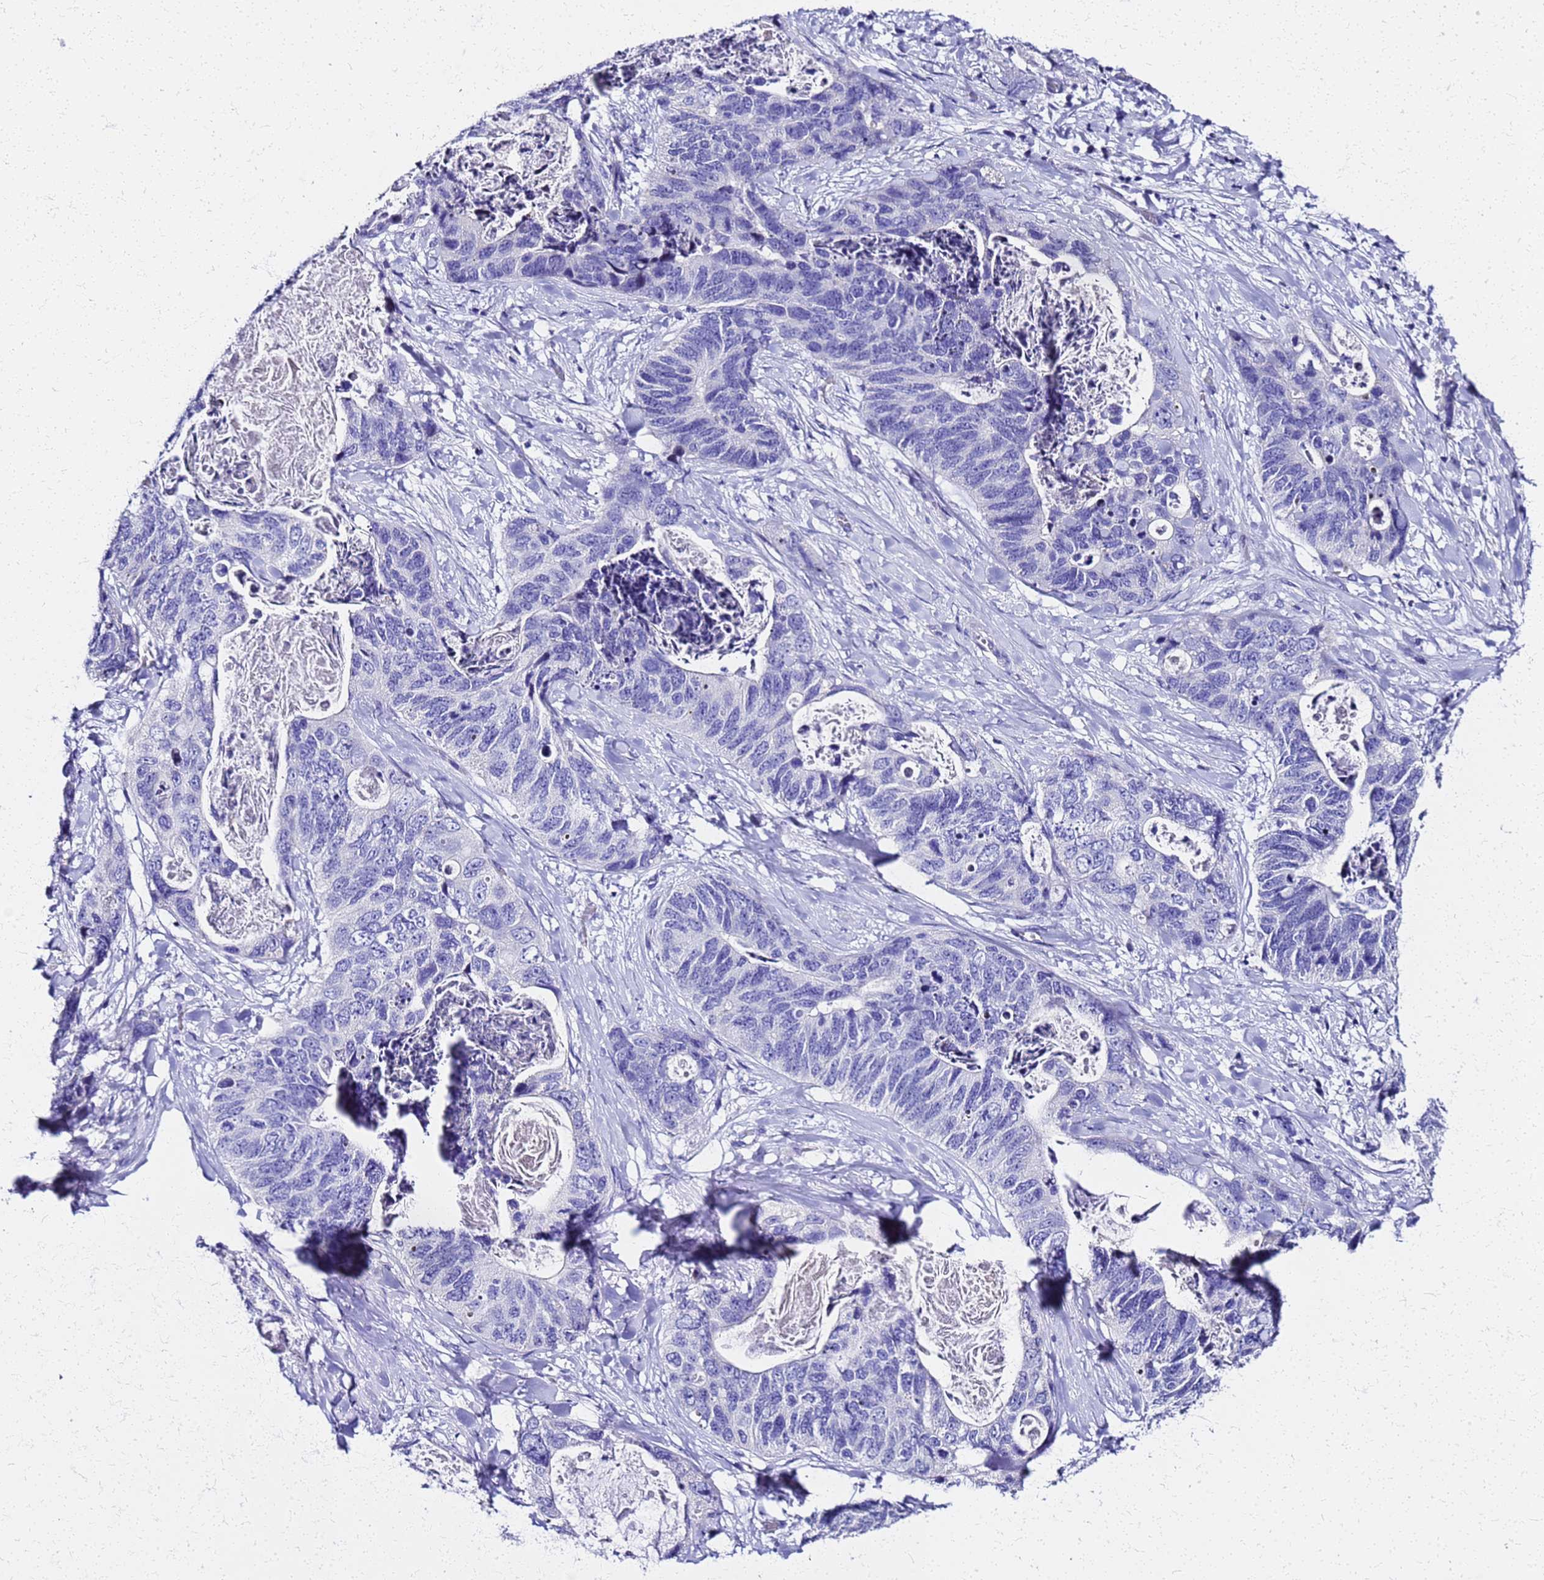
{"staining": {"intensity": "negative", "quantity": "none", "location": "none"}, "tissue": "stomach cancer", "cell_type": "Tumor cells", "image_type": "cancer", "snomed": [{"axis": "morphology", "description": "Adenocarcinoma, NOS"}, {"axis": "topography", "description": "Stomach"}], "caption": "IHC of human stomach cancer displays no staining in tumor cells.", "gene": "SMIM21", "patient": {"sex": "female", "age": 89}}